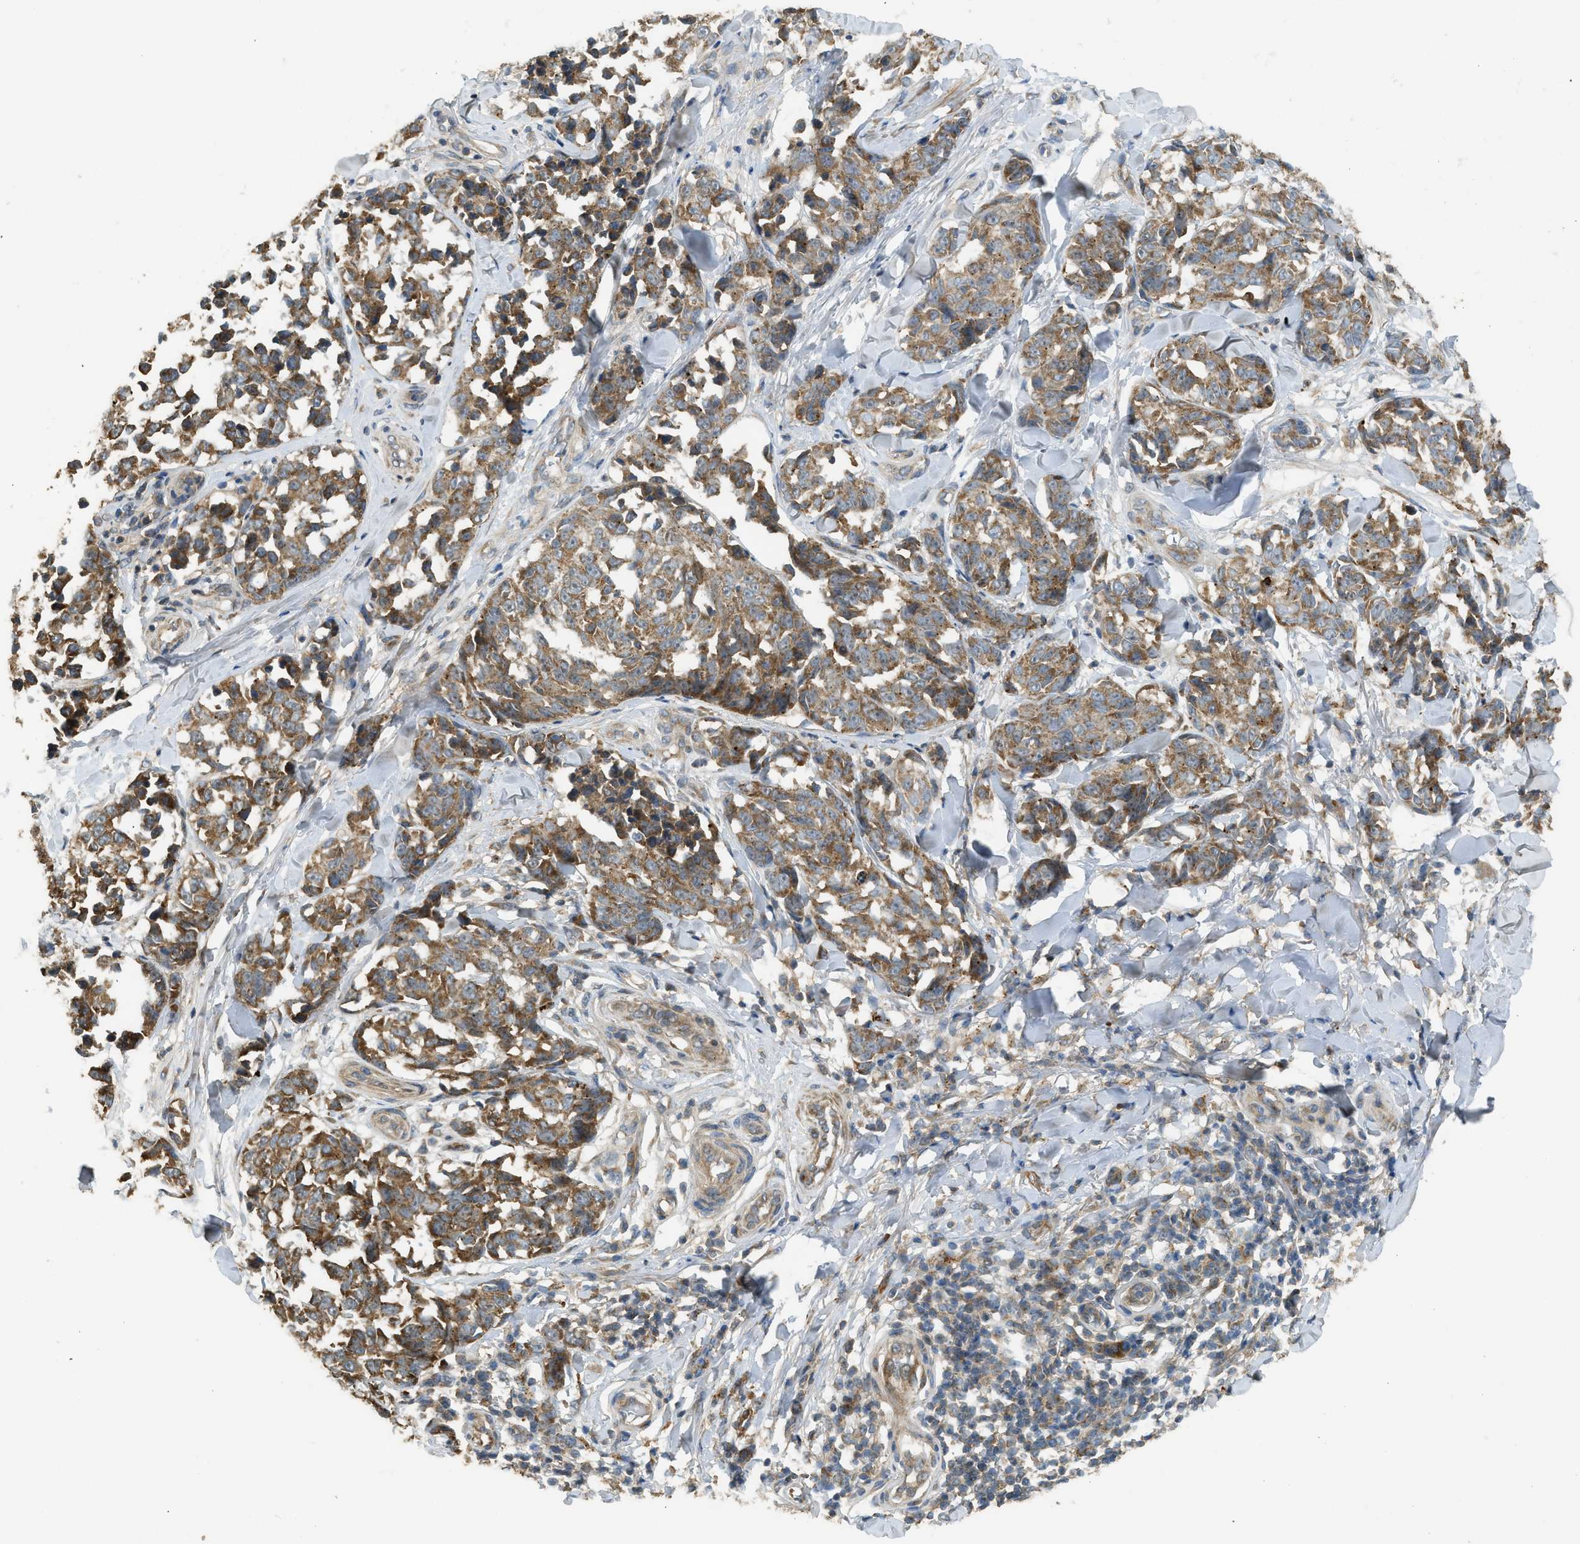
{"staining": {"intensity": "moderate", "quantity": ">75%", "location": "cytoplasmic/membranous"}, "tissue": "melanoma", "cell_type": "Tumor cells", "image_type": "cancer", "snomed": [{"axis": "morphology", "description": "Malignant melanoma, NOS"}, {"axis": "topography", "description": "Skin"}], "caption": "This histopathology image reveals malignant melanoma stained with immunohistochemistry (IHC) to label a protein in brown. The cytoplasmic/membranous of tumor cells show moderate positivity for the protein. Nuclei are counter-stained blue.", "gene": "STARD3", "patient": {"sex": "female", "age": 64}}